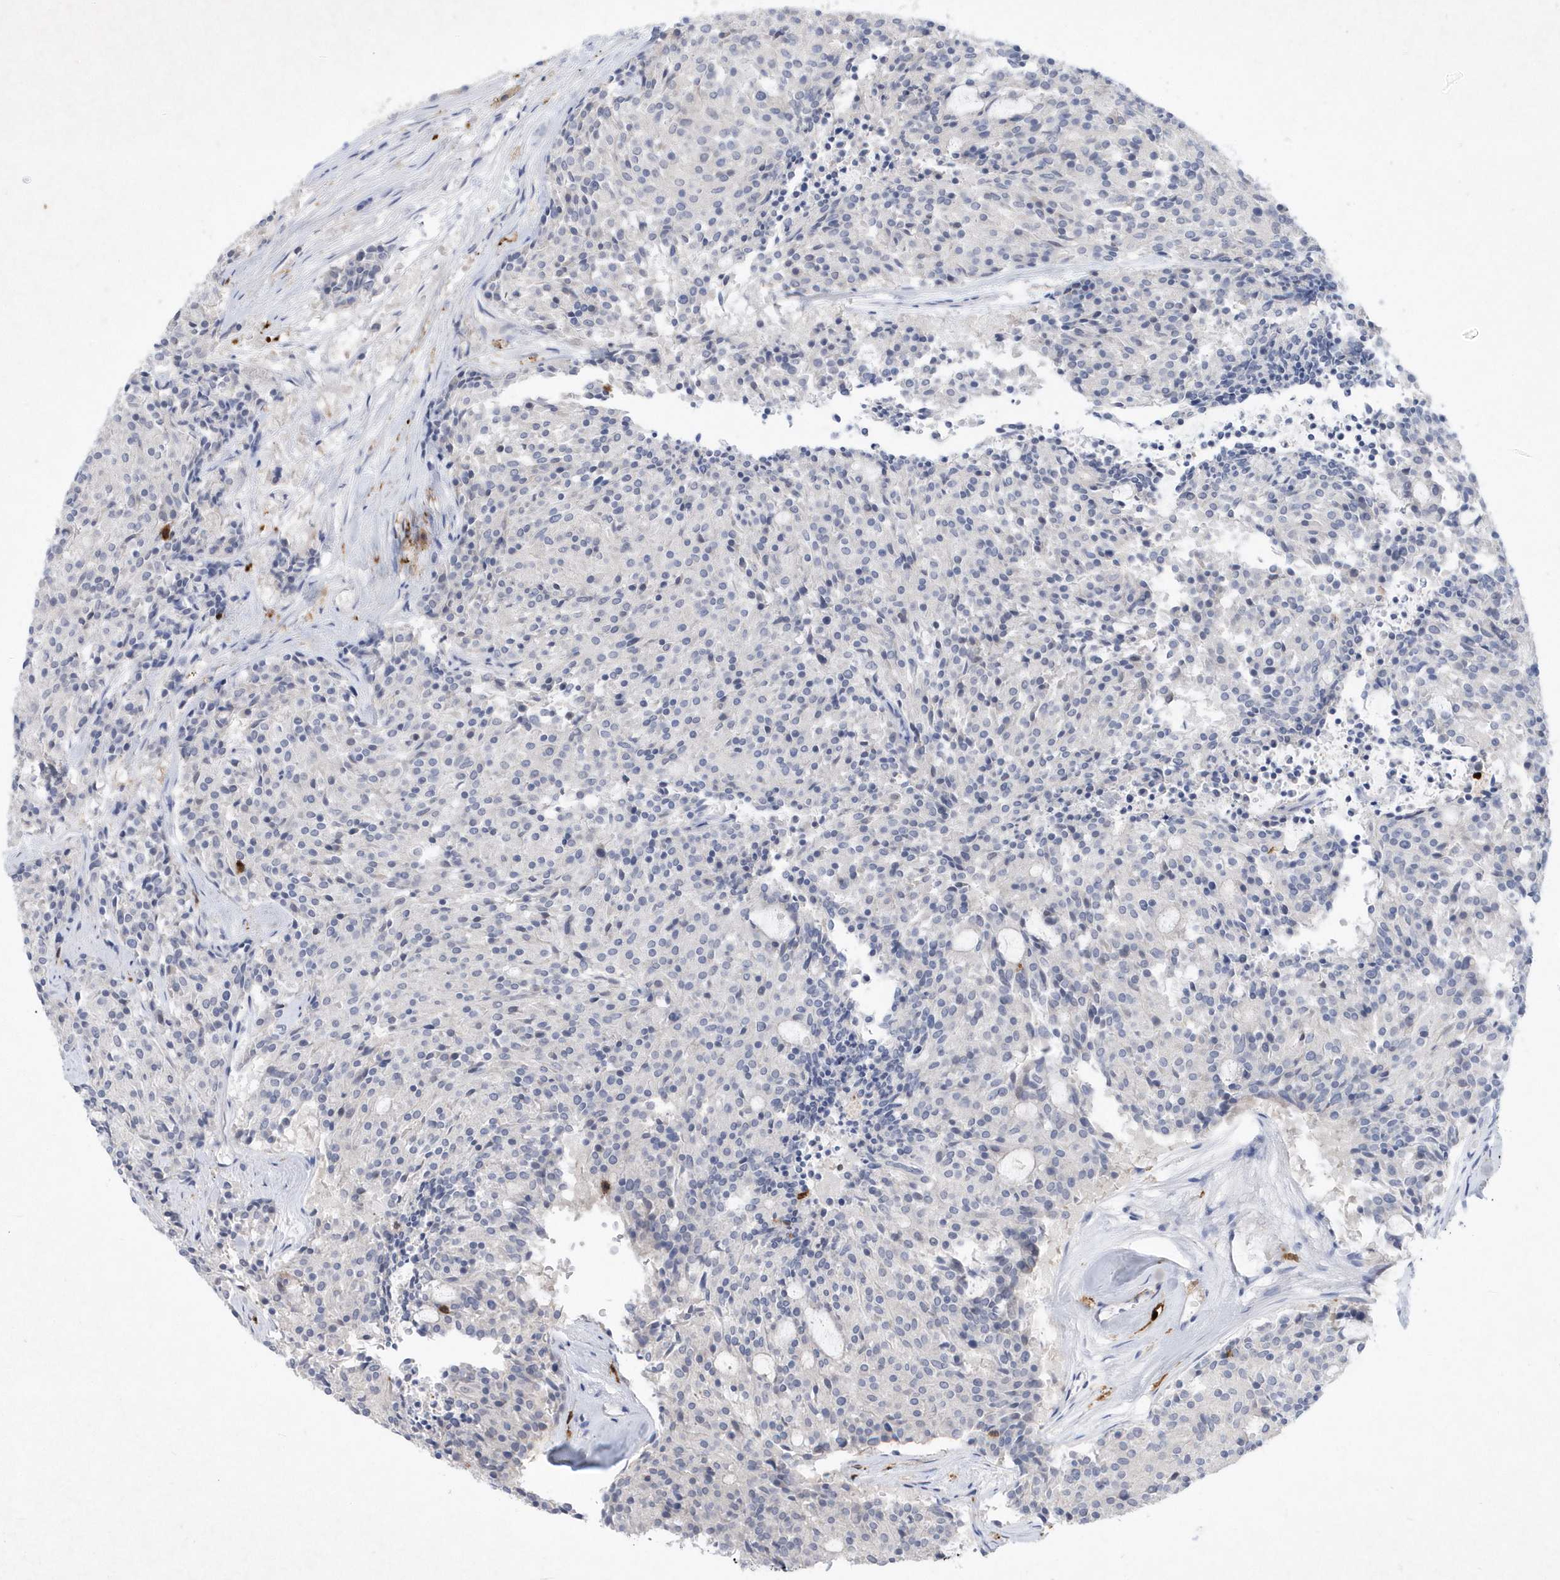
{"staining": {"intensity": "negative", "quantity": "none", "location": "none"}, "tissue": "carcinoid", "cell_type": "Tumor cells", "image_type": "cancer", "snomed": [{"axis": "morphology", "description": "Carcinoid, malignant, NOS"}, {"axis": "topography", "description": "Pancreas"}], "caption": "Carcinoid (malignant) was stained to show a protein in brown. There is no significant expression in tumor cells. Brightfield microscopy of IHC stained with DAB (brown) and hematoxylin (blue), captured at high magnification.", "gene": "BHLHA15", "patient": {"sex": "female", "age": 54}}